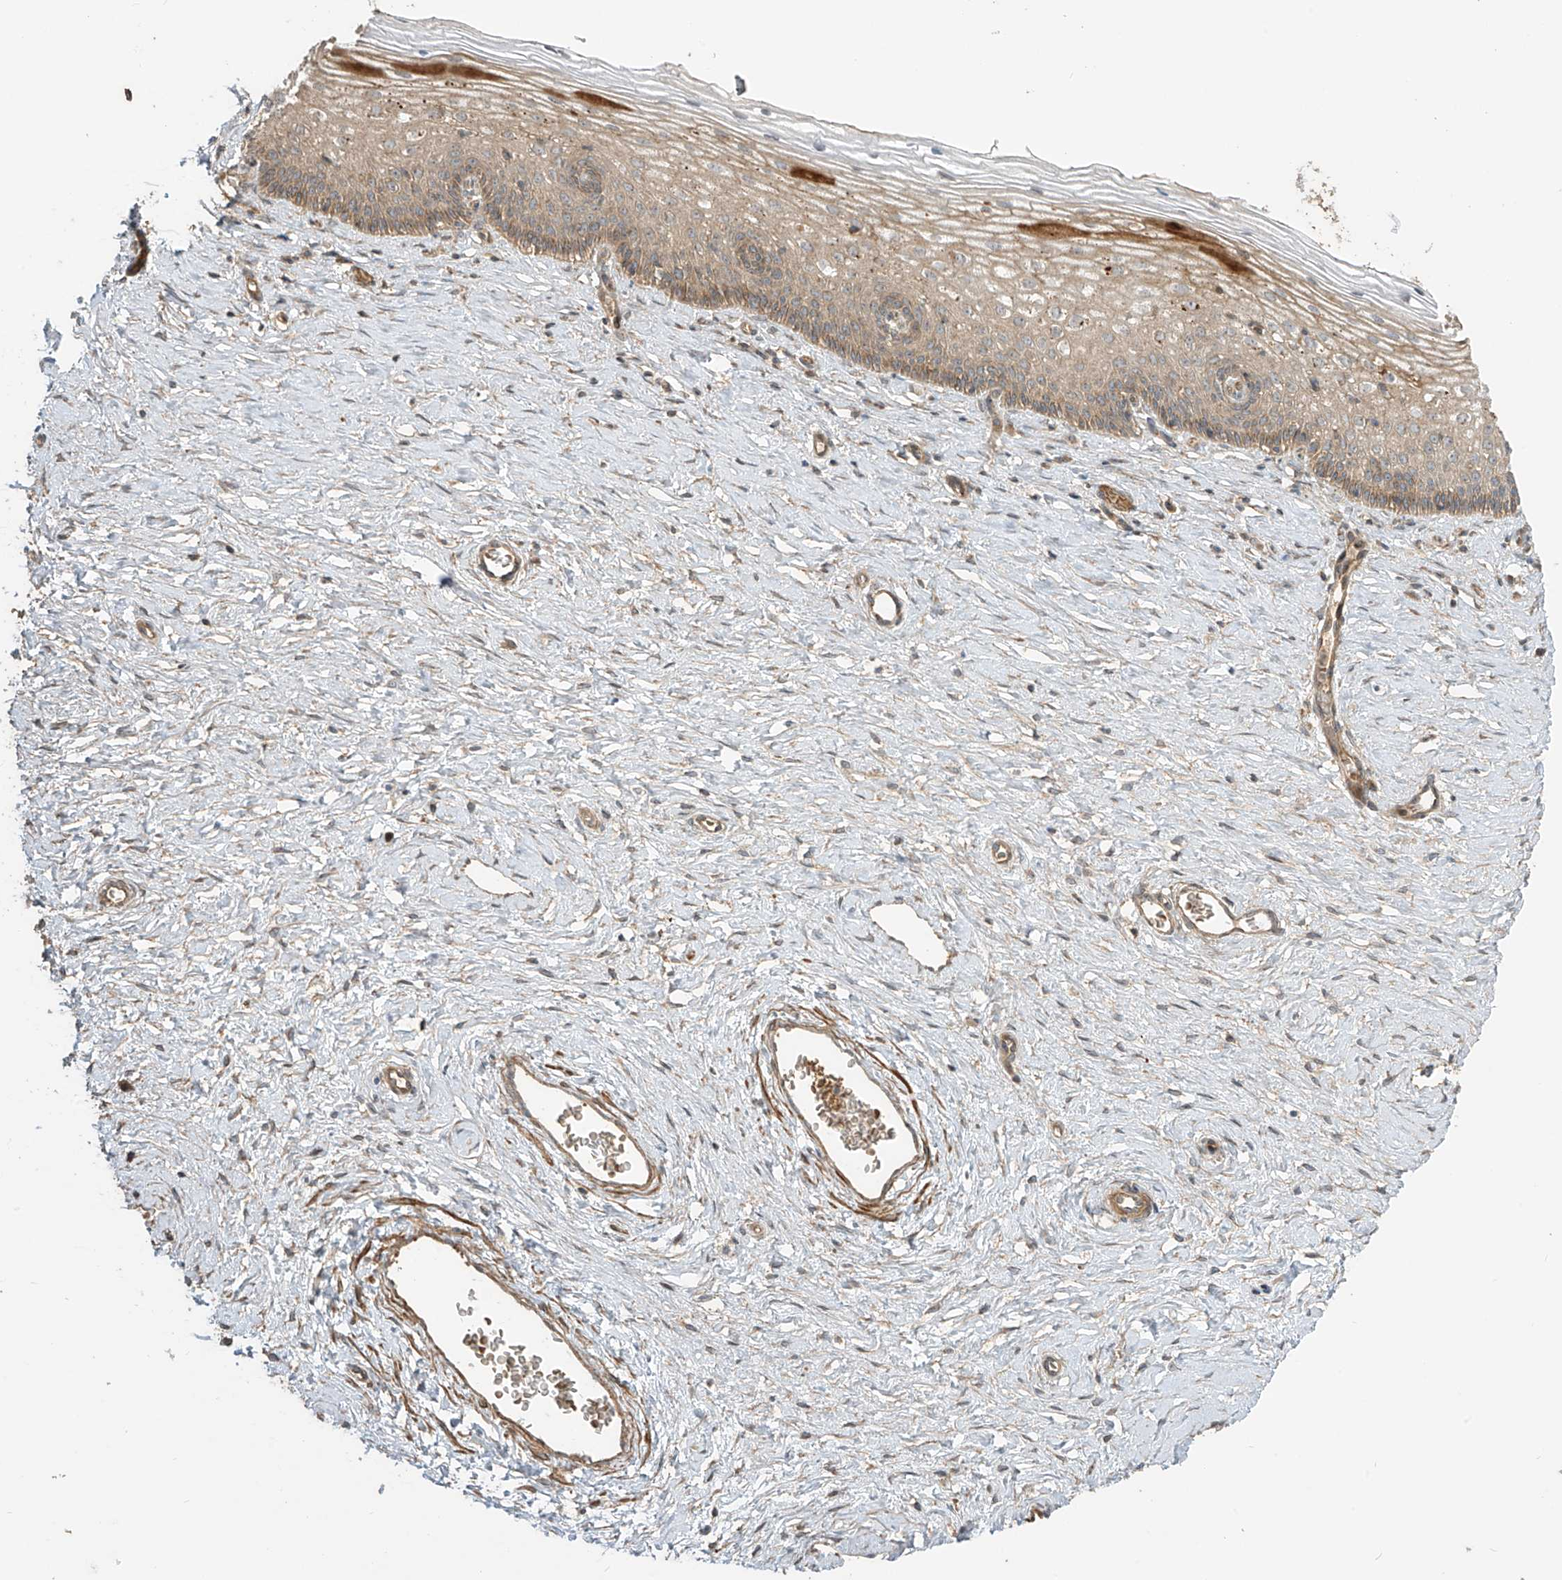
{"staining": {"intensity": "moderate", "quantity": "25%-75%", "location": "cytoplasmic/membranous"}, "tissue": "cervix", "cell_type": "Glandular cells", "image_type": "normal", "snomed": [{"axis": "morphology", "description": "Normal tissue, NOS"}, {"axis": "topography", "description": "Cervix"}], "caption": "A brown stain shows moderate cytoplasmic/membranous expression of a protein in glandular cells of unremarkable cervix. (Brightfield microscopy of DAB IHC at high magnification).", "gene": "ENTR1", "patient": {"sex": "female", "age": 33}}